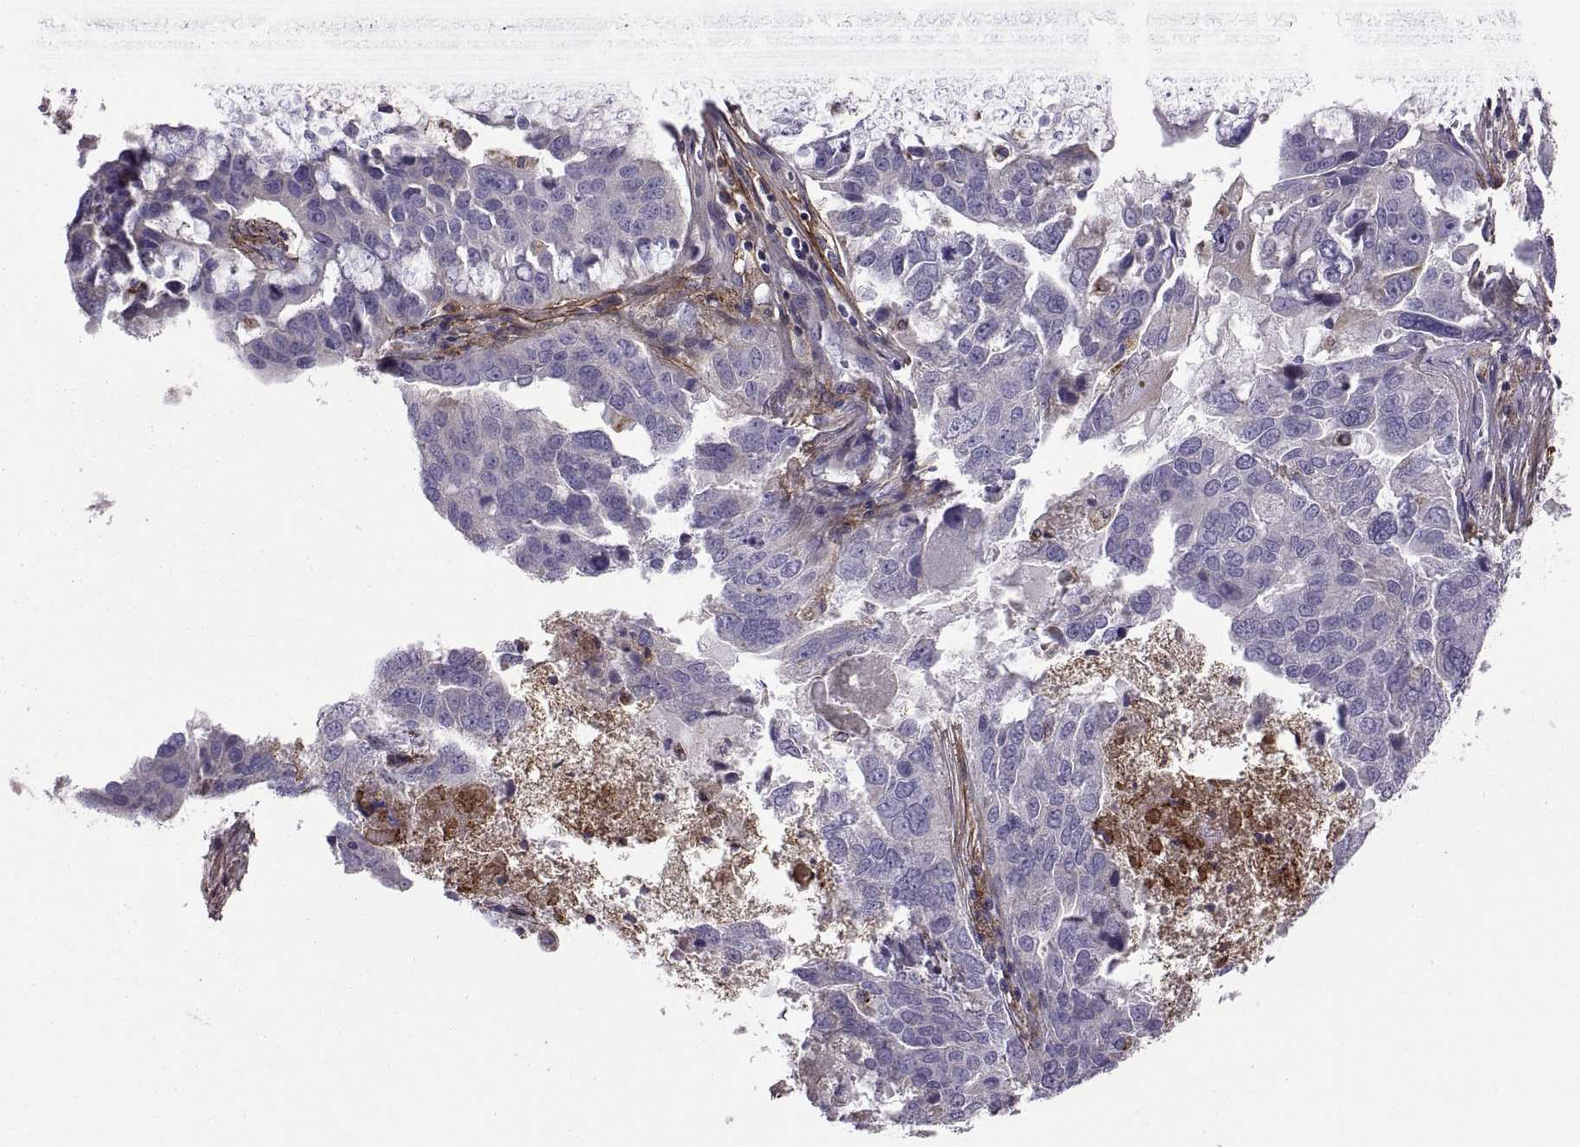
{"staining": {"intensity": "negative", "quantity": "none", "location": "none"}, "tissue": "ovarian cancer", "cell_type": "Tumor cells", "image_type": "cancer", "snomed": [{"axis": "morphology", "description": "Carcinoma, endometroid"}, {"axis": "topography", "description": "Soft tissue"}, {"axis": "topography", "description": "Ovary"}], "caption": "Endometroid carcinoma (ovarian) was stained to show a protein in brown. There is no significant staining in tumor cells. (Brightfield microscopy of DAB (3,3'-diaminobenzidine) immunohistochemistry (IHC) at high magnification).", "gene": "EMILIN2", "patient": {"sex": "female", "age": 52}}